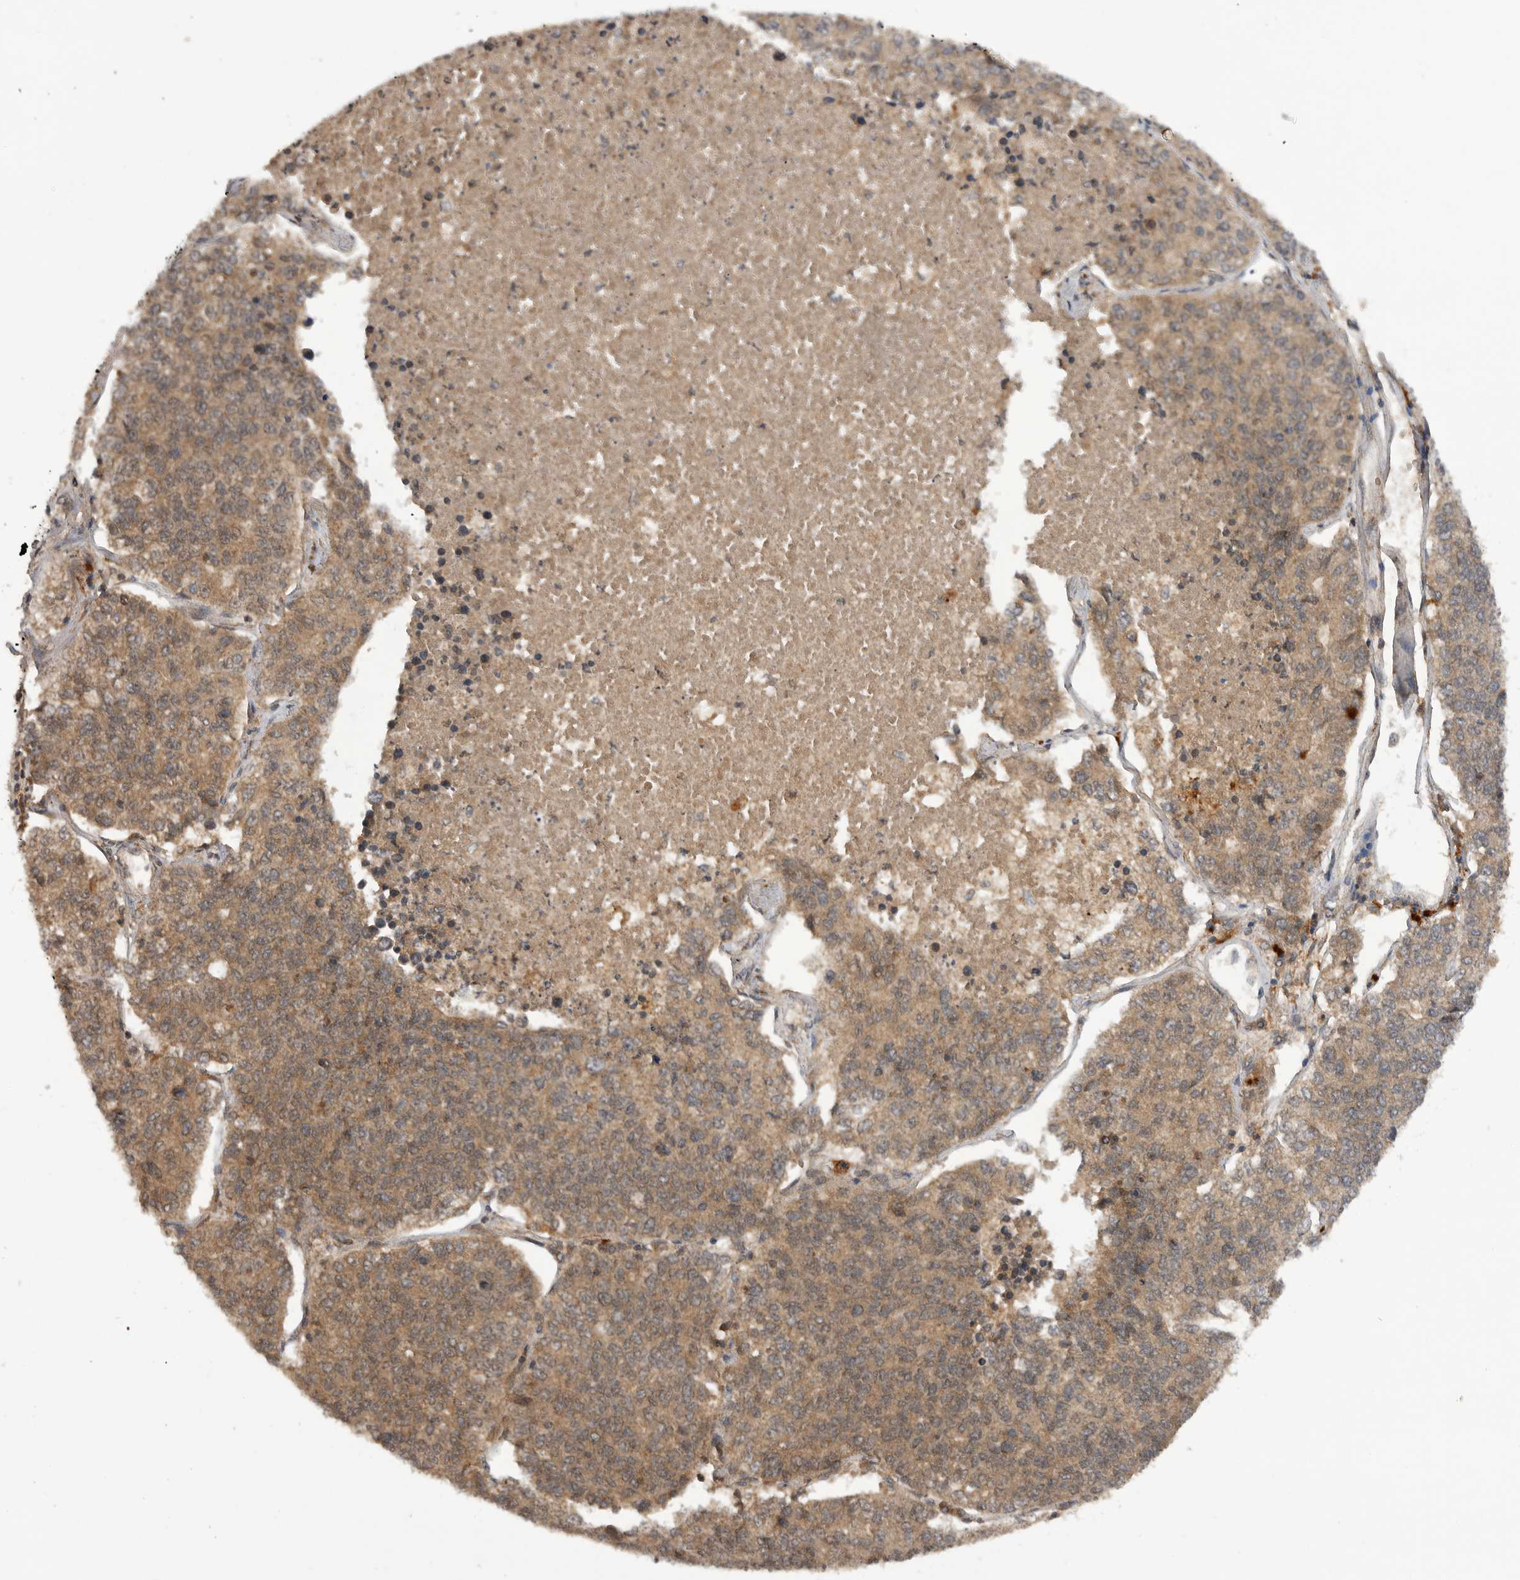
{"staining": {"intensity": "moderate", "quantity": ">75%", "location": "cytoplasmic/membranous"}, "tissue": "lung cancer", "cell_type": "Tumor cells", "image_type": "cancer", "snomed": [{"axis": "morphology", "description": "Adenocarcinoma, NOS"}, {"axis": "topography", "description": "Lung"}], "caption": "Adenocarcinoma (lung) stained with immunohistochemistry (IHC) exhibits moderate cytoplasmic/membranous positivity in about >75% of tumor cells. (DAB (3,3'-diaminobenzidine) = brown stain, brightfield microscopy at high magnification).", "gene": "PRDX4", "patient": {"sex": "male", "age": 49}}